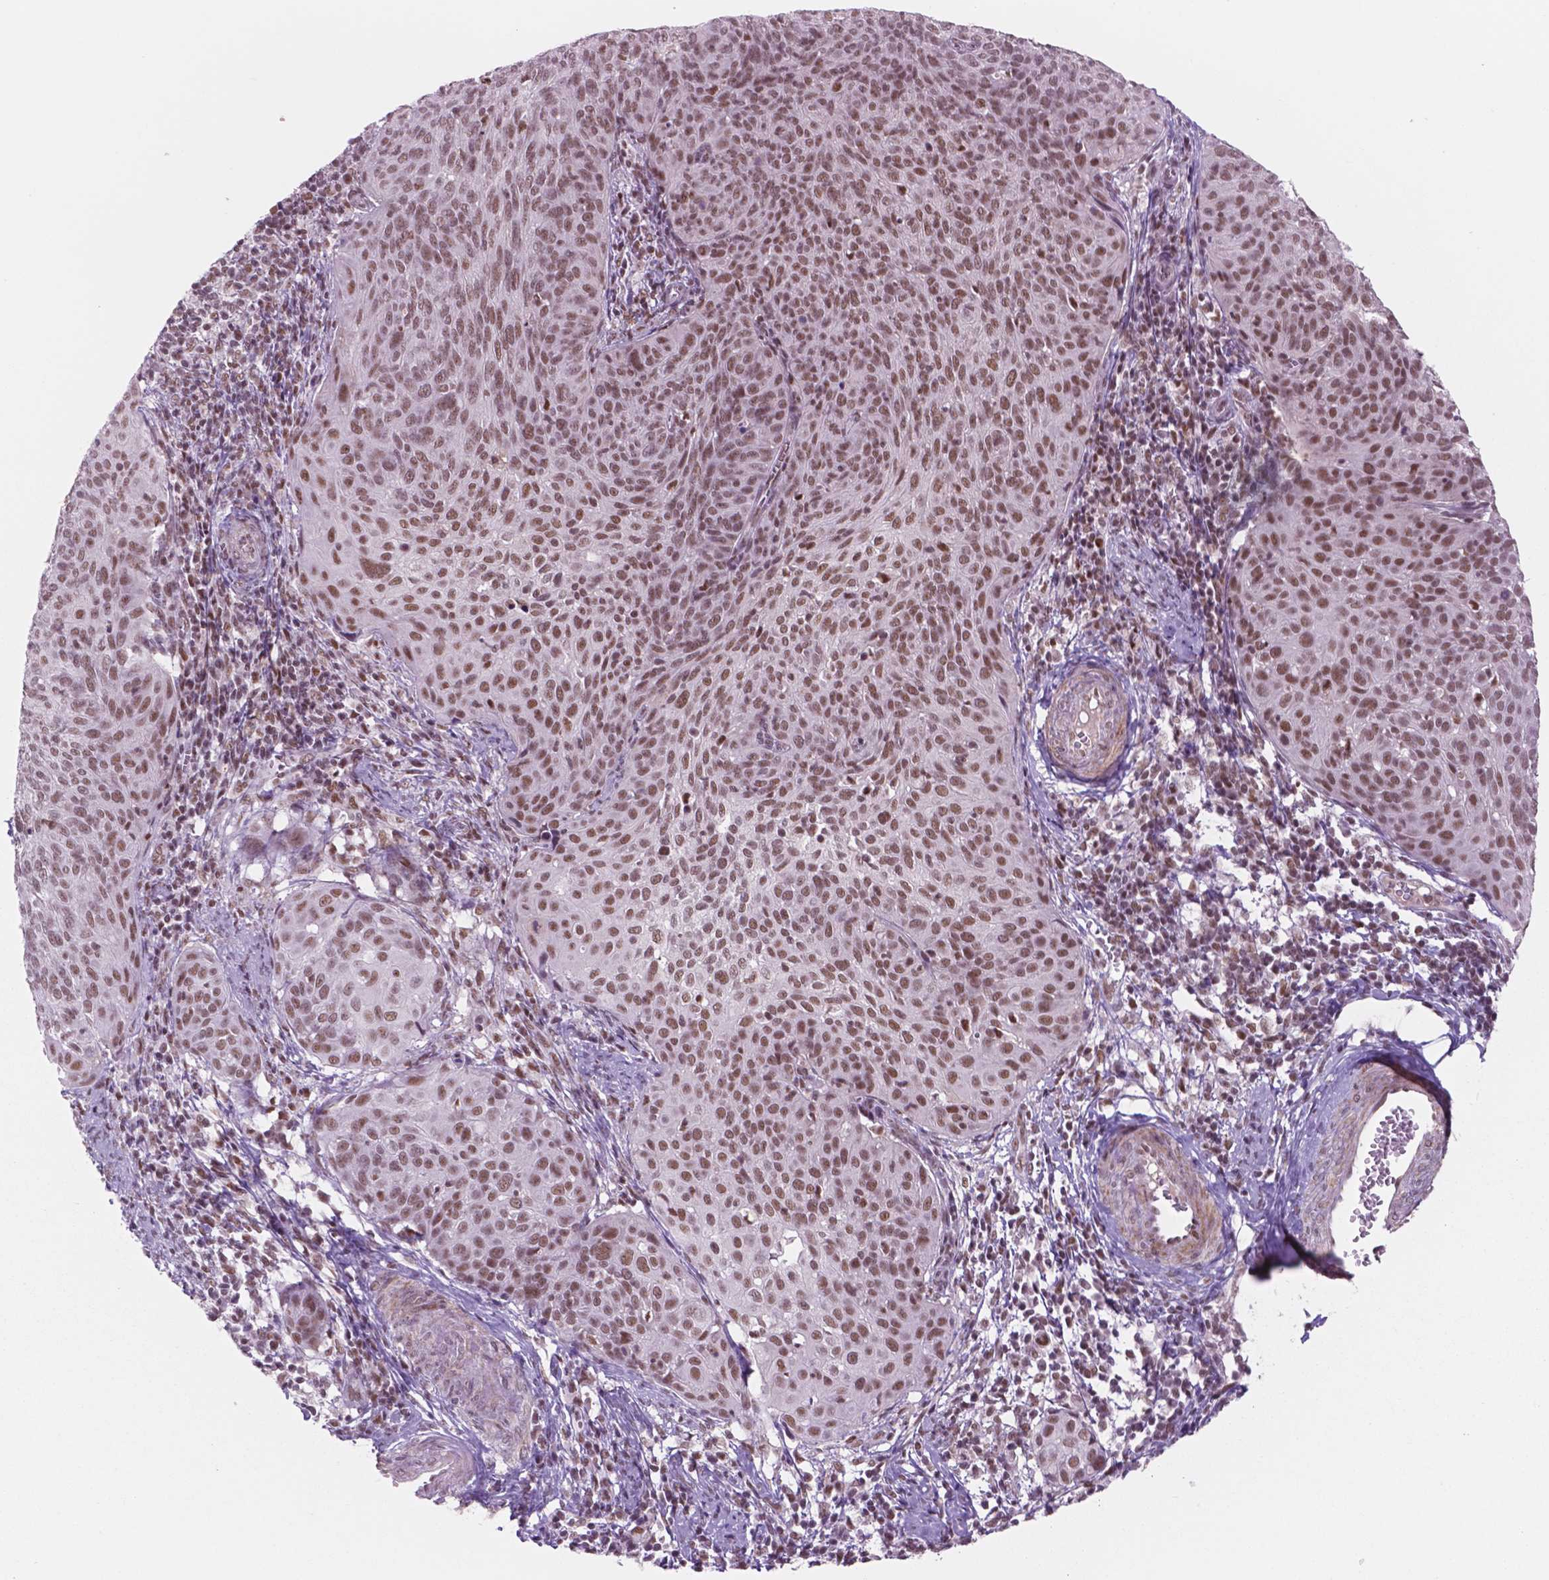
{"staining": {"intensity": "moderate", "quantity": ">75%", "location": "nuclear"}, "tissue": "cervical cancer", "cell_type": "Tumor cells", "image_type": "cancer", "snomed": [{"axis": "morphology", "description": "Squamous cell carcinoma, NOS"}, {"axis": "topography", "description": "Cervix"}], "caption": "This micrograph displays immunohistochemistry (IHC) staining of squamous cell carcinoma (cervical), with medium moderate nuclear staining in about >75% of tumor cells.", "gene": "CTR9", "patient": {"sex": "female", "age": 39}}